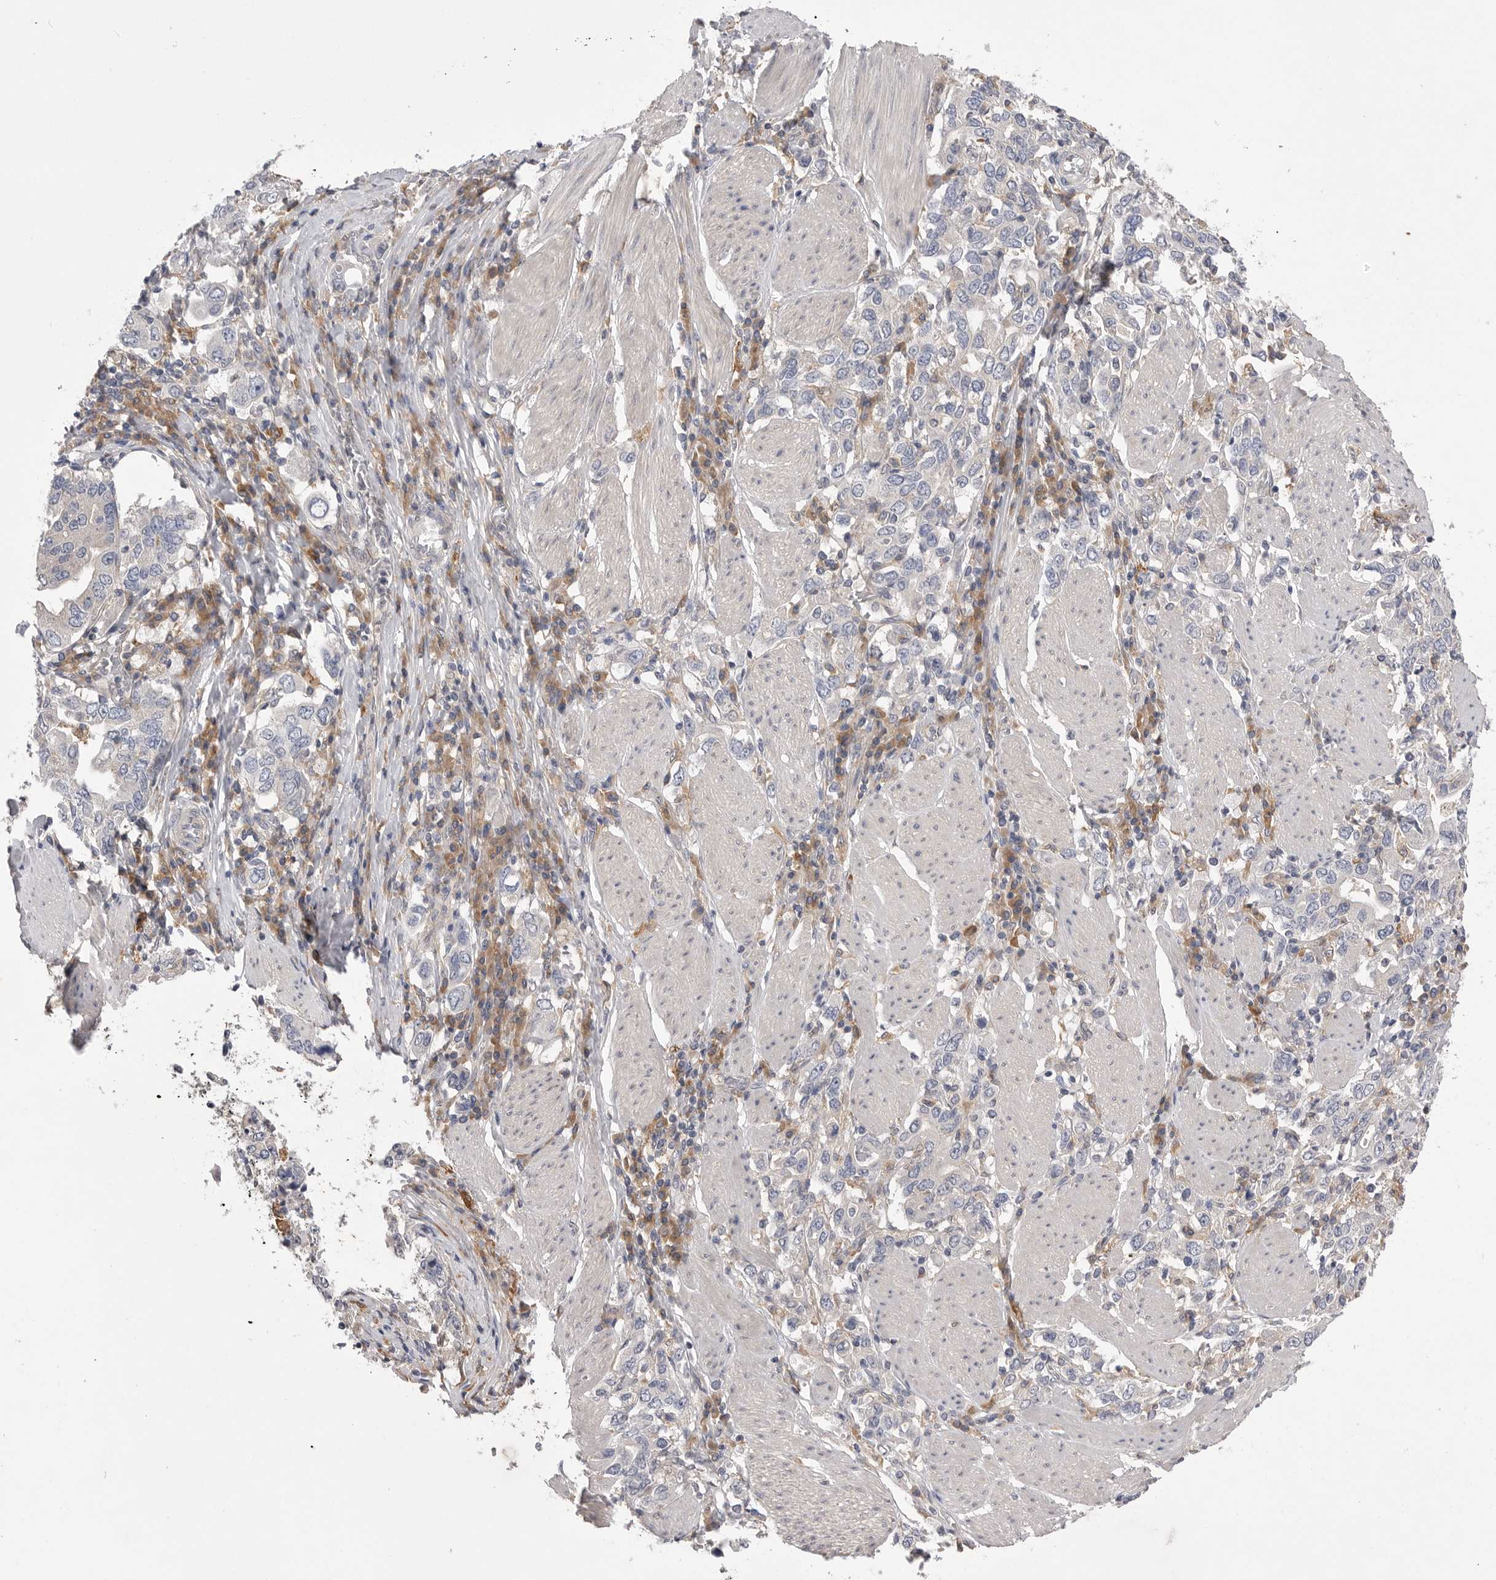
{"staining": {"intensity": "negative", "quantity": "none", "location": "none"}, "tissue": "stomach cancer", "cell_type": "Tumor cells", "image_type": "cancer", "snomed": [{"axis": "morphology", "description": "Adenocarcinoma, NOS"}, {"axis": "topography", "description": "Stomach, upper"}], "caption": "An immunohistochemistry (IHC) micrograph of stomach cancer is shown. There is no staining in tumor cells of stomach cancer.", "gene": "VAC14", "patient": {"sex": "male", "age": 62}}